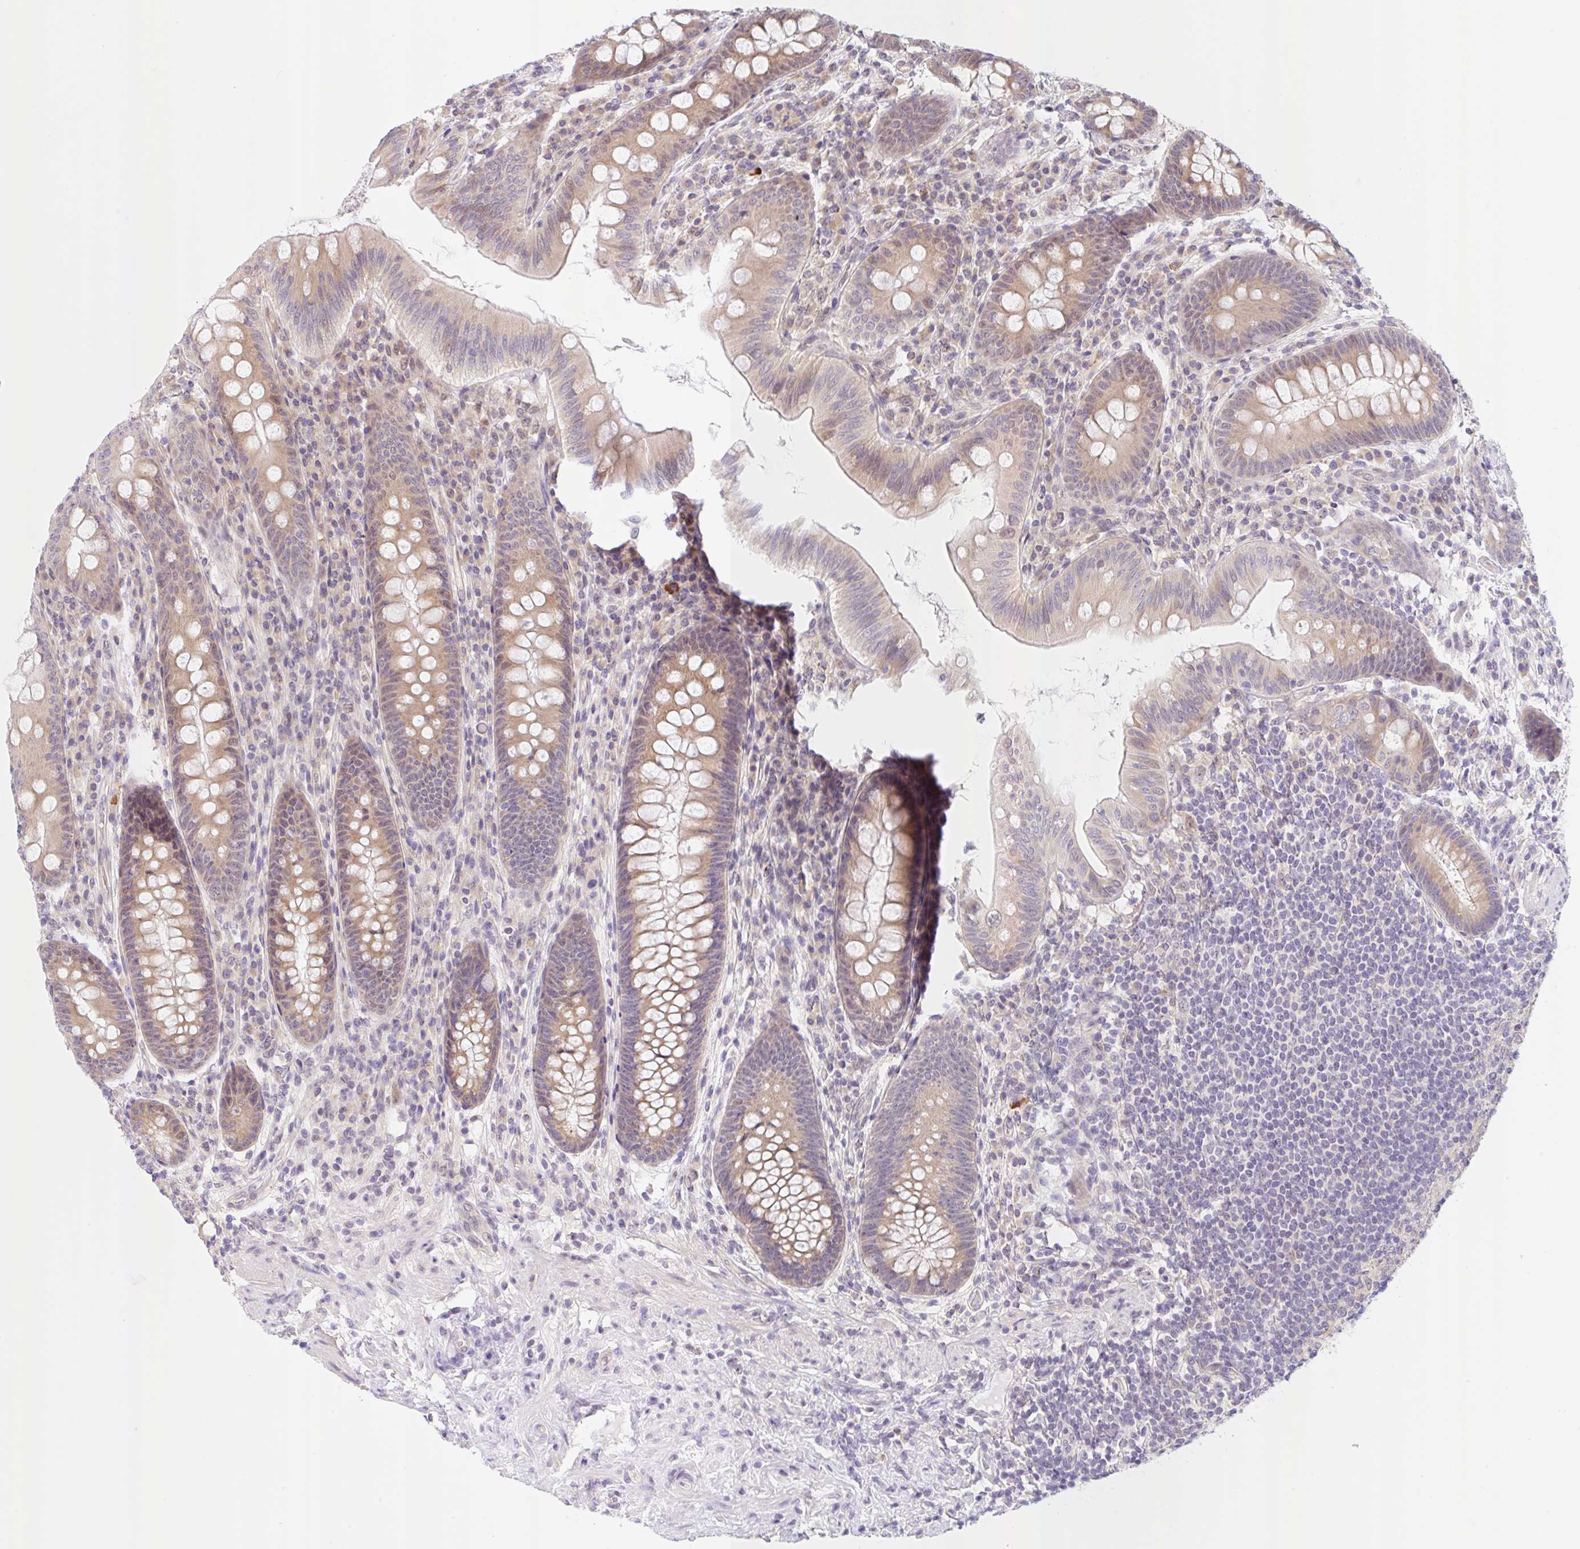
{"staining": {"intensity": "weak", "quantity": ">75%", "location": "cytoplasmic/membranous"}, "tissue": "appendix", "cell_type": "Glandular cells", "image_type": "normal", "snomed": [{"axis": "morphology", "description": "Normal tissue, NOS"}, {"axis": "topography", "description": "Appendix"}], "caption": "High-power microscopy captured an immunohistochemistry image of benign appendix, revealing weak cytoplasmic/membranous positivity in approximately >75% of glandular cells. Nuclei are stained in blue.", "gene": "TBPL2", "patient": {"sex": "male", "age": 71}}